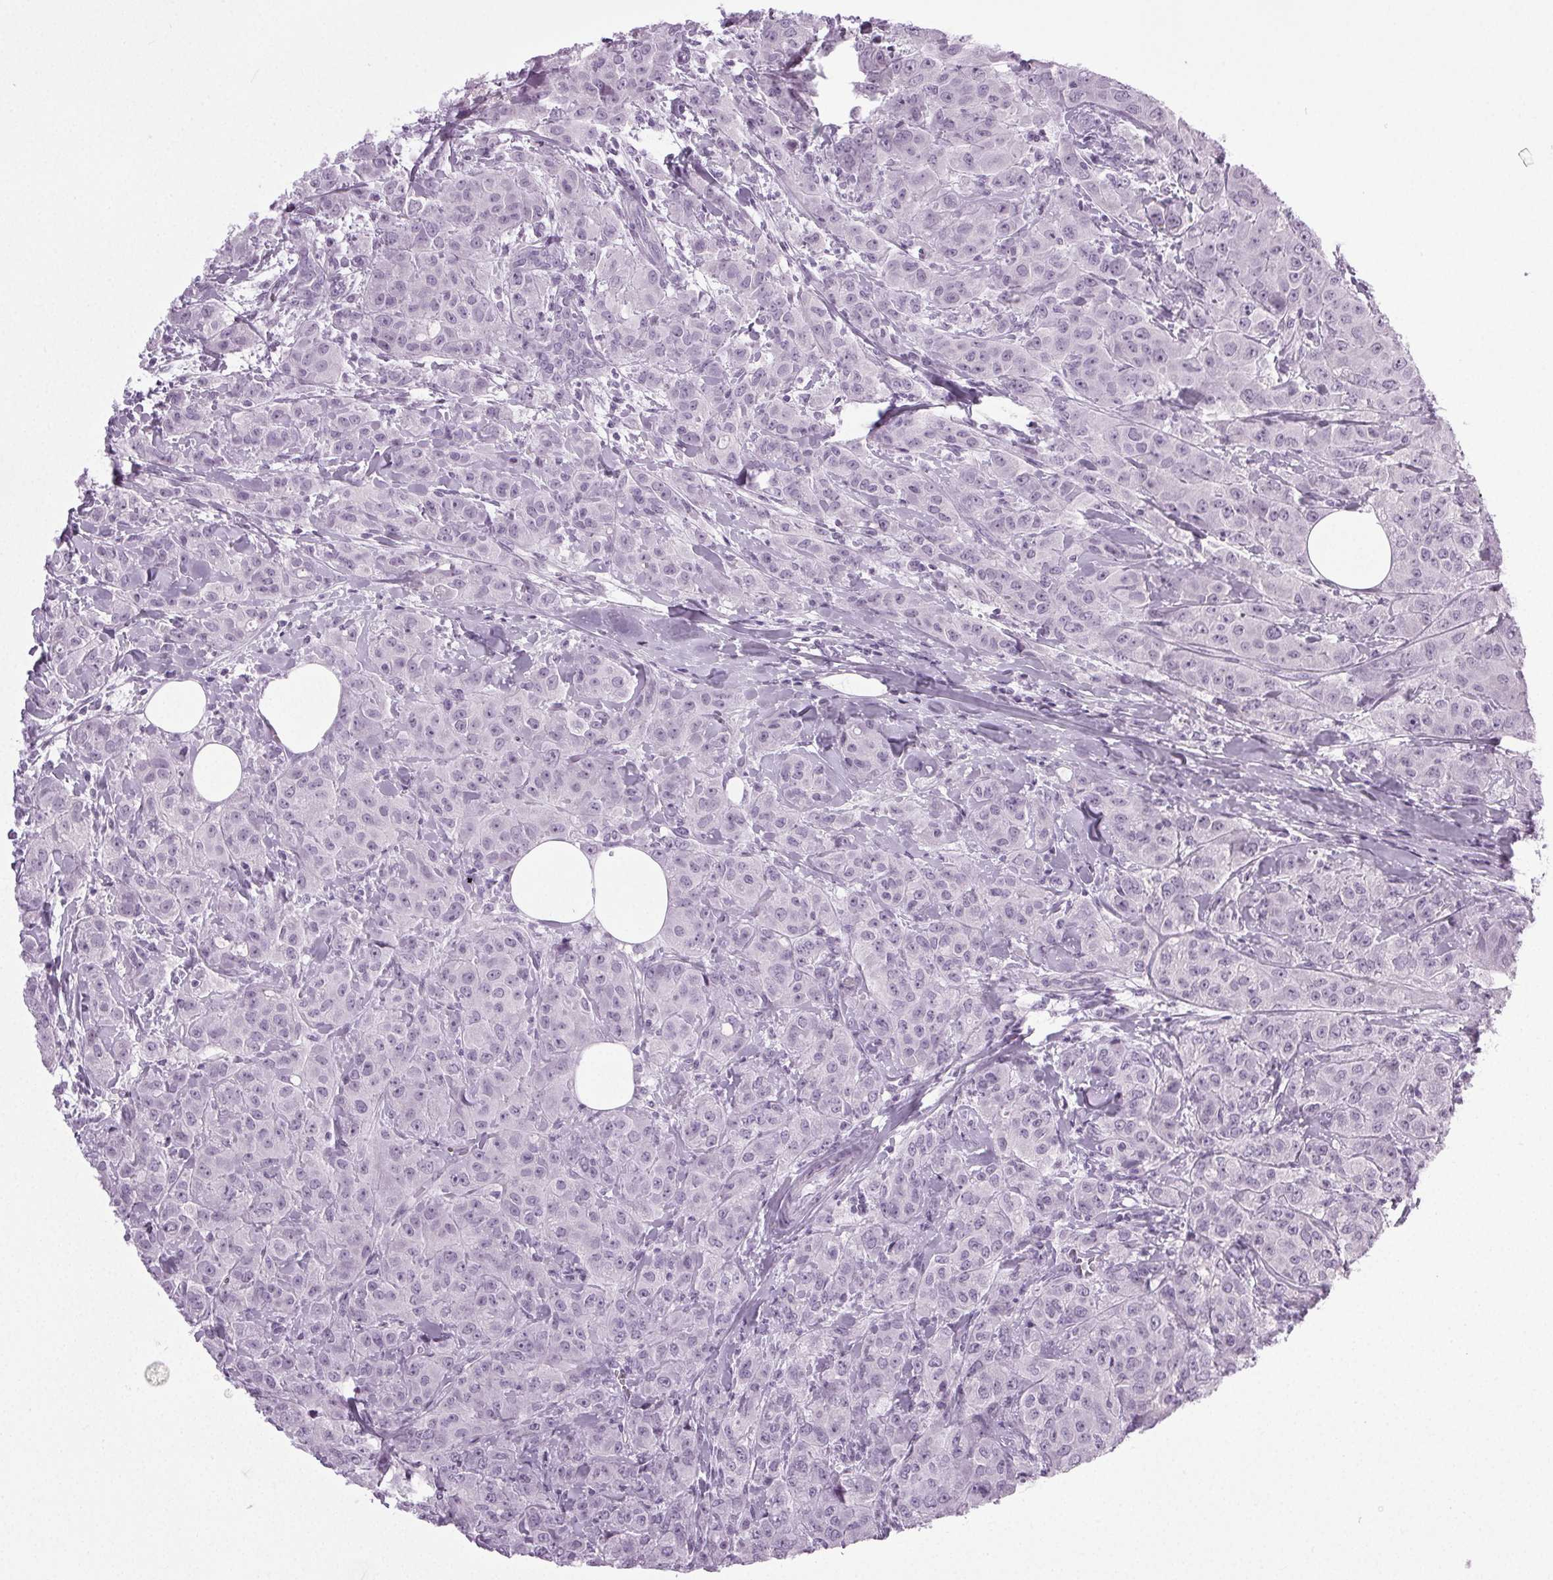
{"staining": {"intensity": "negative", "quantity": "none", "location": "none"}, "tissue": "breast cancer", "cell_type": "Tumor cells", "image_type": "cancer", "snomed": [{"axis": "morphology", "description": "Normal tissue, NOS"}, {"axis": "morphology", "description": "Duct carcinoma"}, {"axis": "topography", "description": "Breast"}], "caption": "Breast cancer (intraductal carcinoma) was stained to show a protein in brown. There is no significant positivity in tumor cells.", "gene": "IGF2BP1", "patient": {"sex": "female", "age": 43}}